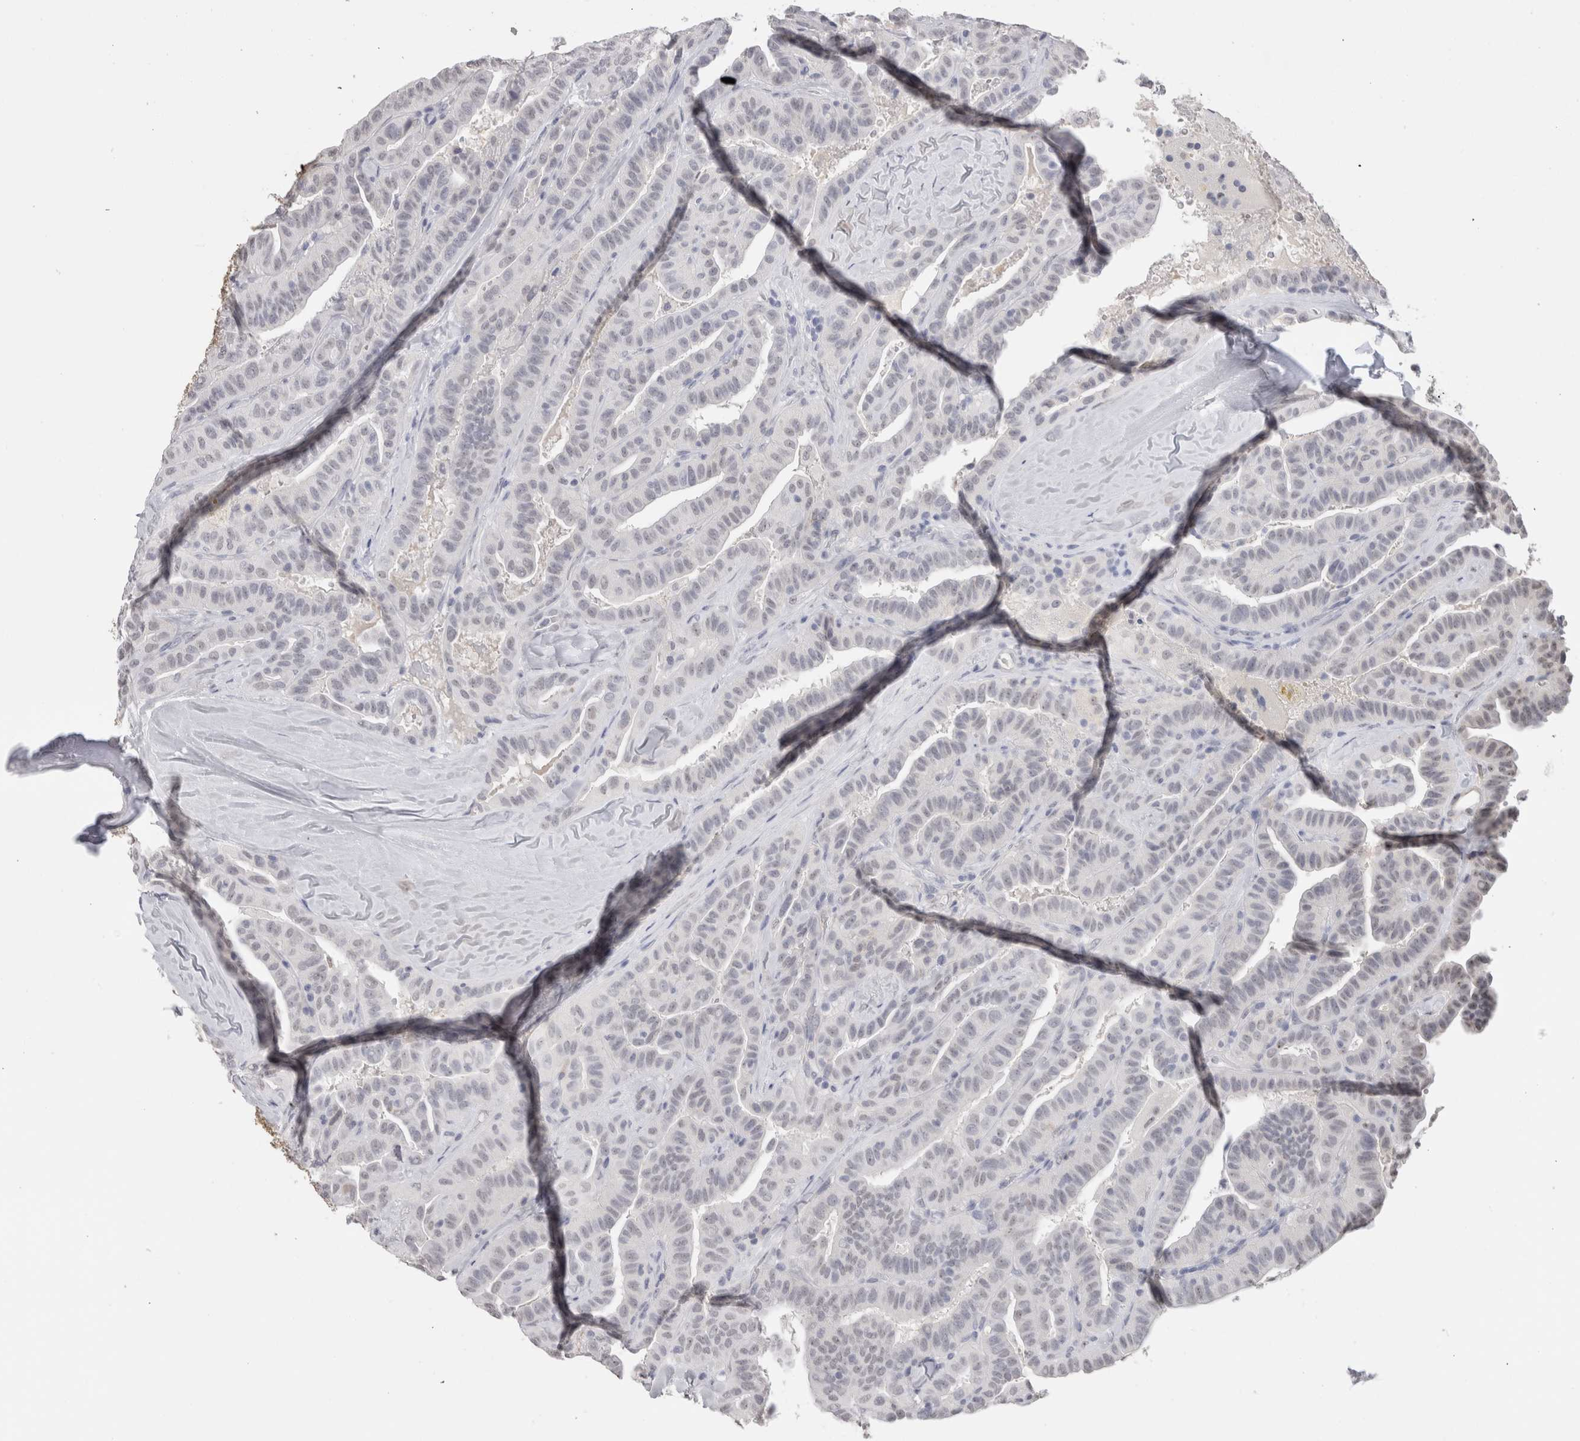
{"staining": {"intensity": "negative", "quantity": "none", "location": "none"}, "tissue": "thyroid cancer", "cell_type": "Tumor cells", "image_type": "cancer", "snomed": [{"axis": "morphology", "description": "Papillary adenocarcinoma, NOS"}, {"axis": "topography", "description": "Thyroid gland"}], "caption": "Immunohistochemistry histopathology image of neoplastic tissue: human thyroid cancer stained with DAB (3,3'-diaminobenzidine) exhibits no significant protein expression in tumor cells.", "gene": "CADM3", "patient": {"sex": "male", "age": 77}}